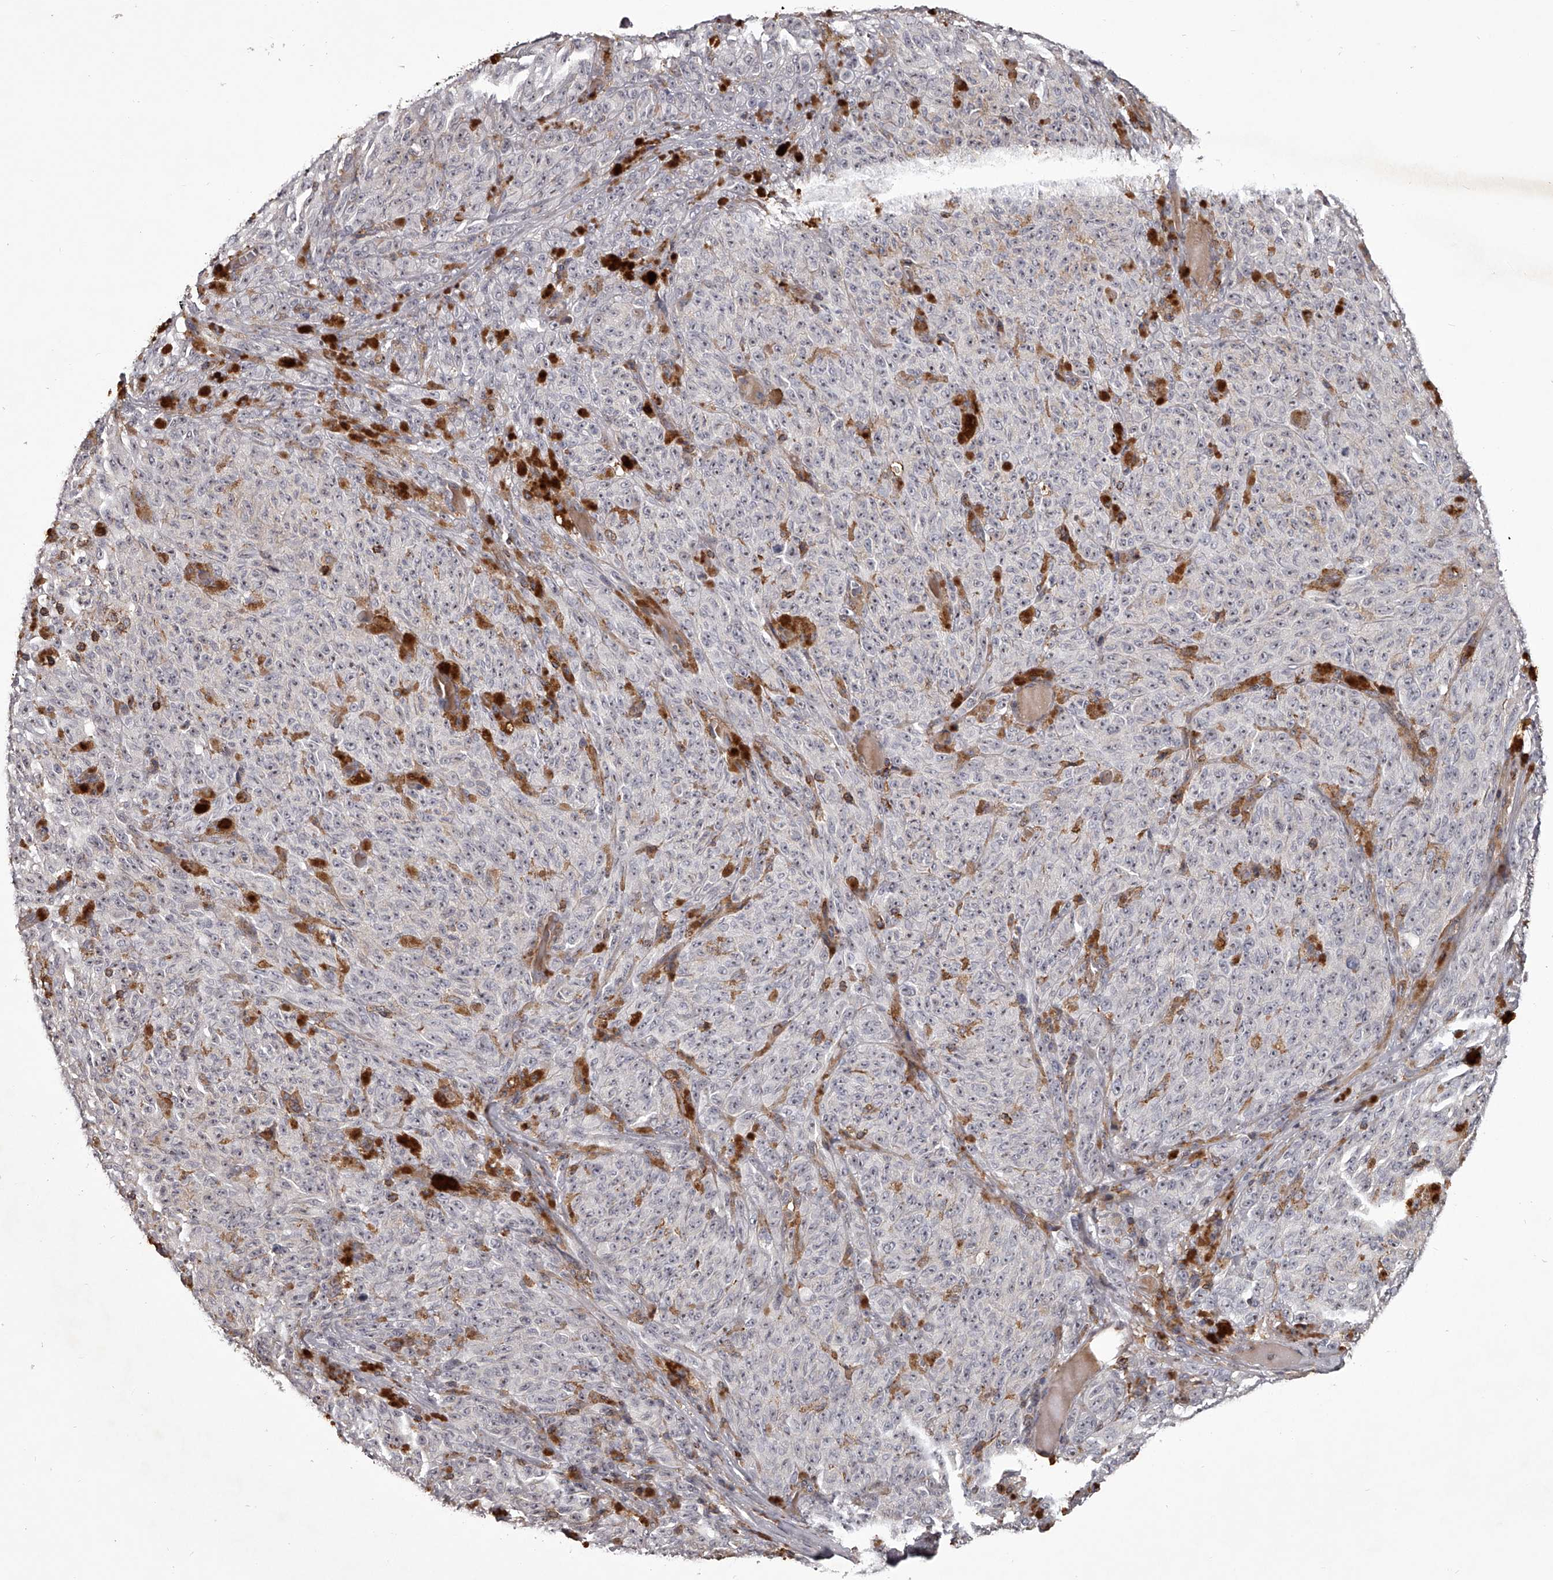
{"staining": {"intensity": "negative", "quantity": "none", "location": "none"}, "tissue": "melanoma", "cell_type": "Tumor cells", "image_type": "cancer", "snomed": [{"axis": "morphology", "description": "Malignant melanoma, NOS"}, {"axis": "topography", "description": "Skin"}], "caption": "Malignant melanoma was stained to show a protein in brown. There is no significant expression in tumor cells.", "gene": "RRP36", "patient": {"sex": "female", "age": 82}}